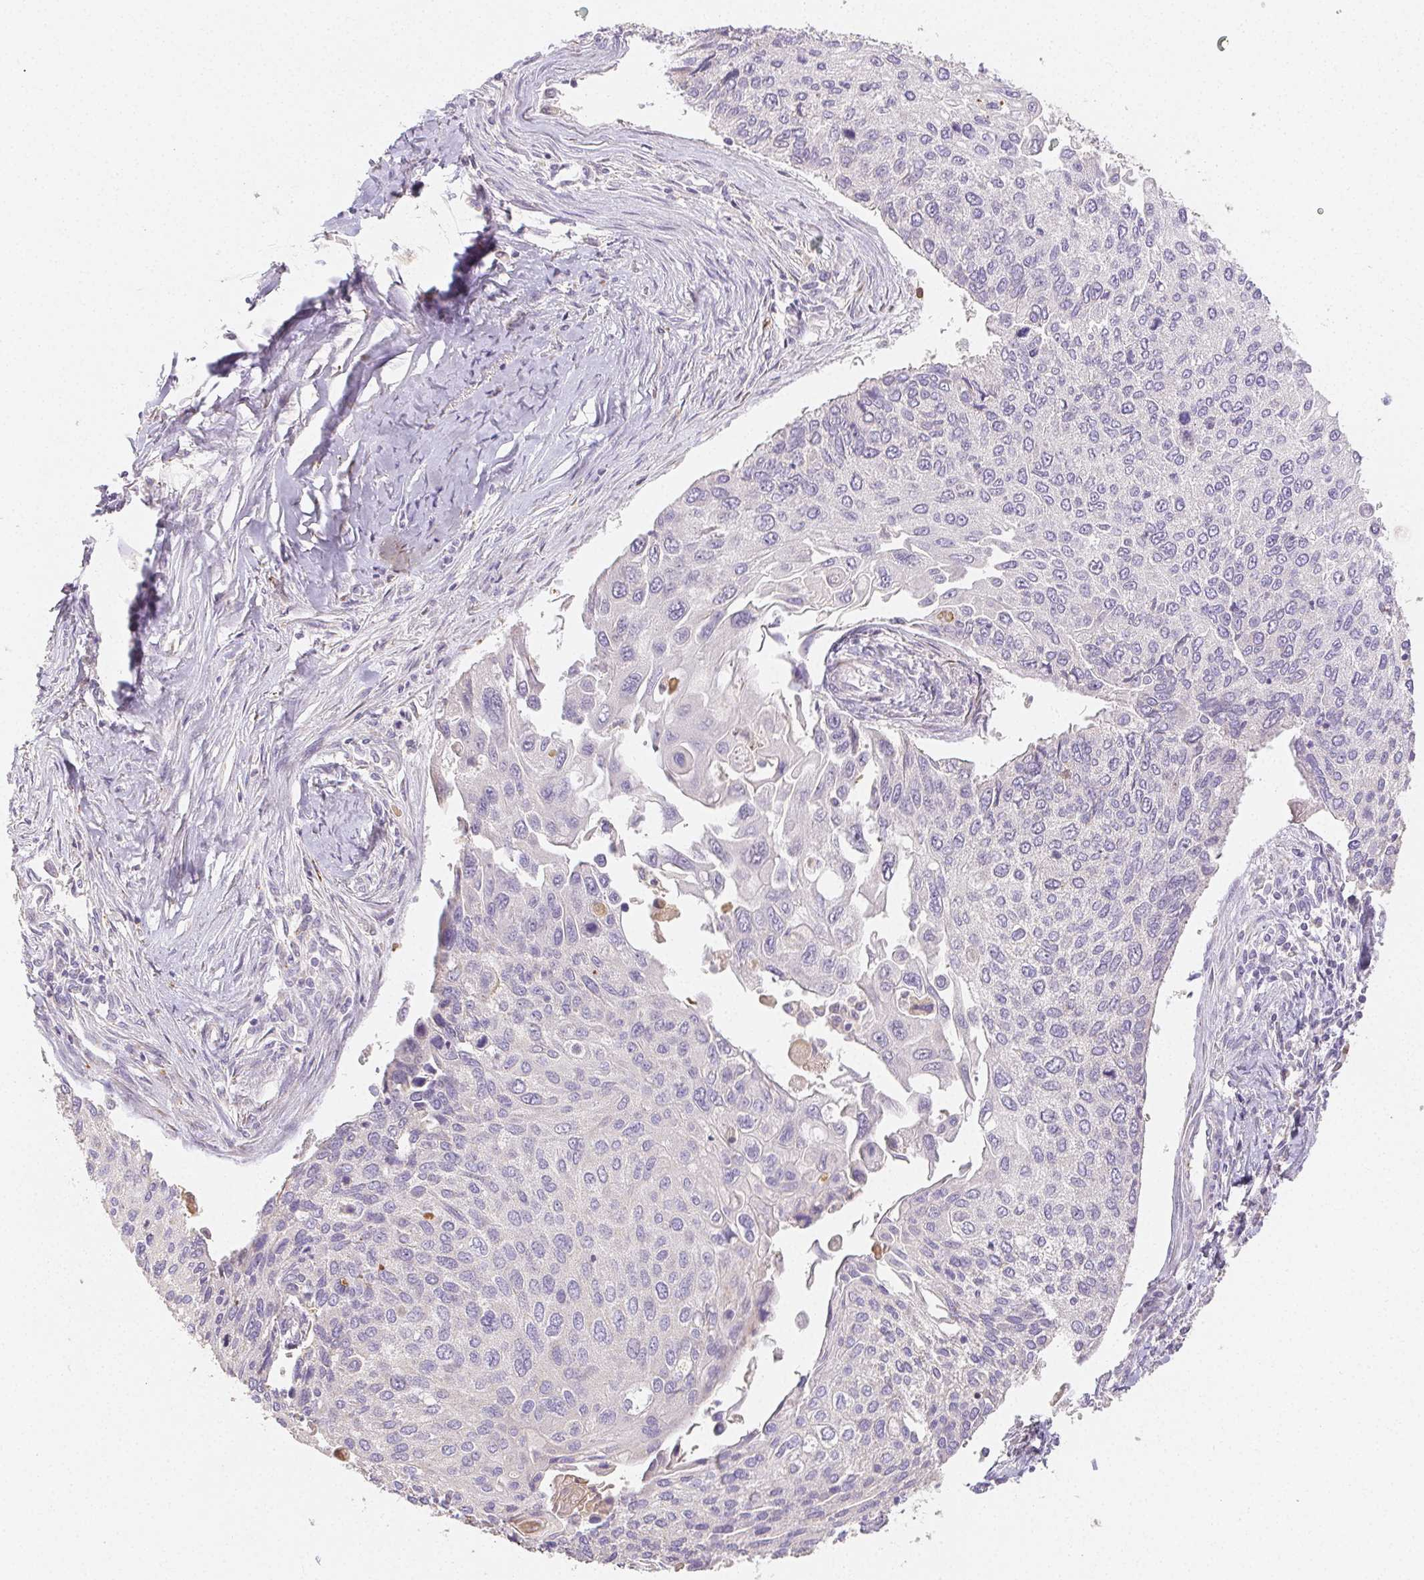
{"staining": {"intensity": "negative", "quantity": "none", "location": "none"}, "tissue": "lung cancer", "cell_type": "Tumor cells", "image_type": "cancer", "snomed": [{"axis": "morphology", "description": "Squamous cell carcinoma, NOS"}, {"axis": "morphology", "description": "Squamous cell carcinoma, metastatic, NOS"}, {"axis": "topography", "description": "Lung"}], "caption": "This is an immunohistochemistry (IHC) photomicrograph of metastatic squamous cell carcinoma (lung). There is no positivity in tumor cells.", "gene": "ACVR1B", "patient": {"sex": "male", "age": 63}}